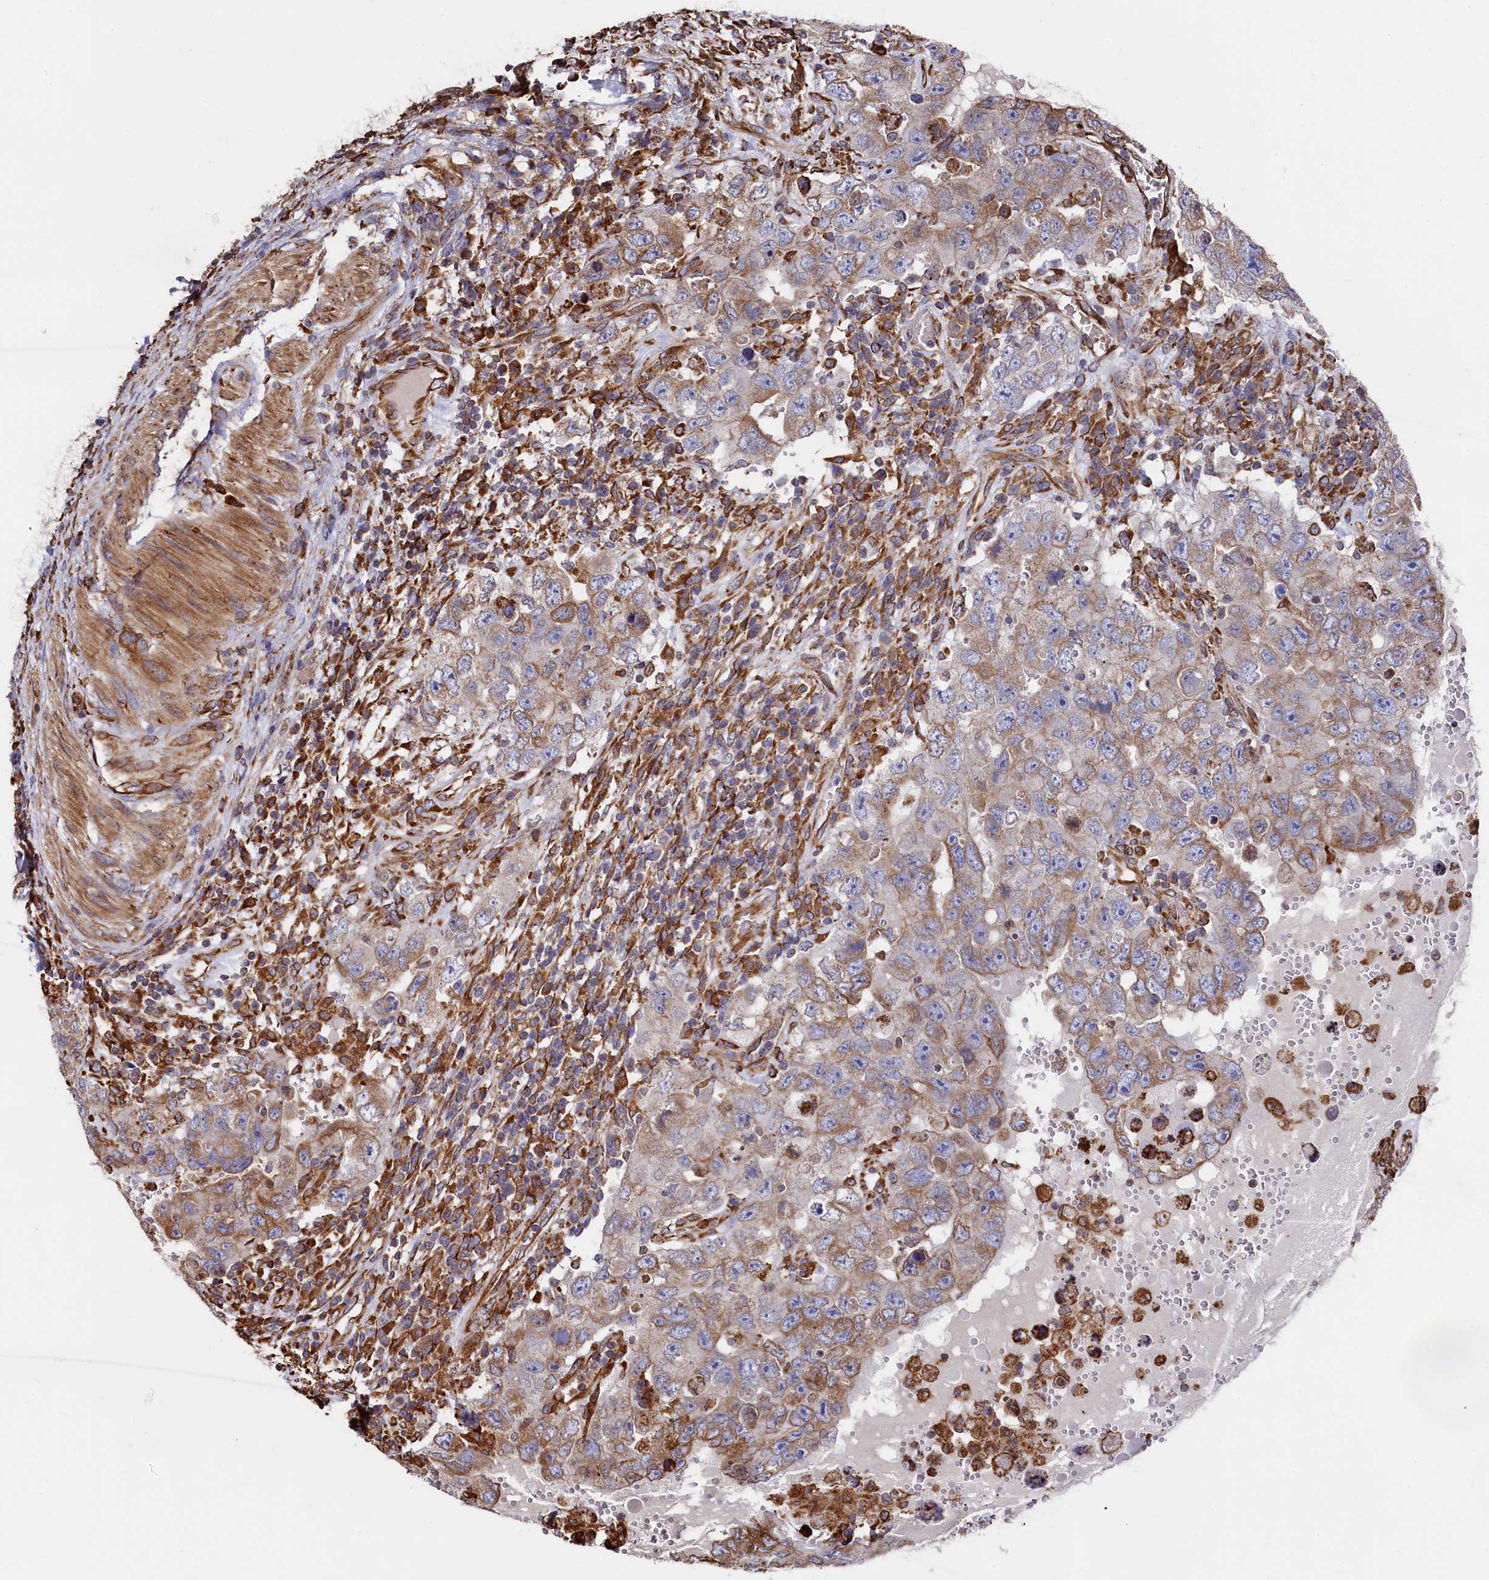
{"staining": {"intensity": "moderate", "quantity": ">75%", "location": "cytoplasmic/membranous"}, "tissue": "testis cancer", "cell_type": "Tumor cells", "image_type": "cancer", "snomed": [{"axis": "morphology", "description": "Carcinoma, Embryonal, NOS"}, {"axis": "topography", "description": "Testis"}], "caption": "Immunohistochemistry (IHC) of human testis embryonal carcinoma shows medium levels of moderate cytoplasmic/membranous staining in approximately >75% of tumor cells.", "gene": "NEURL1B", "patient": {"sex": "male", "age": 26}}